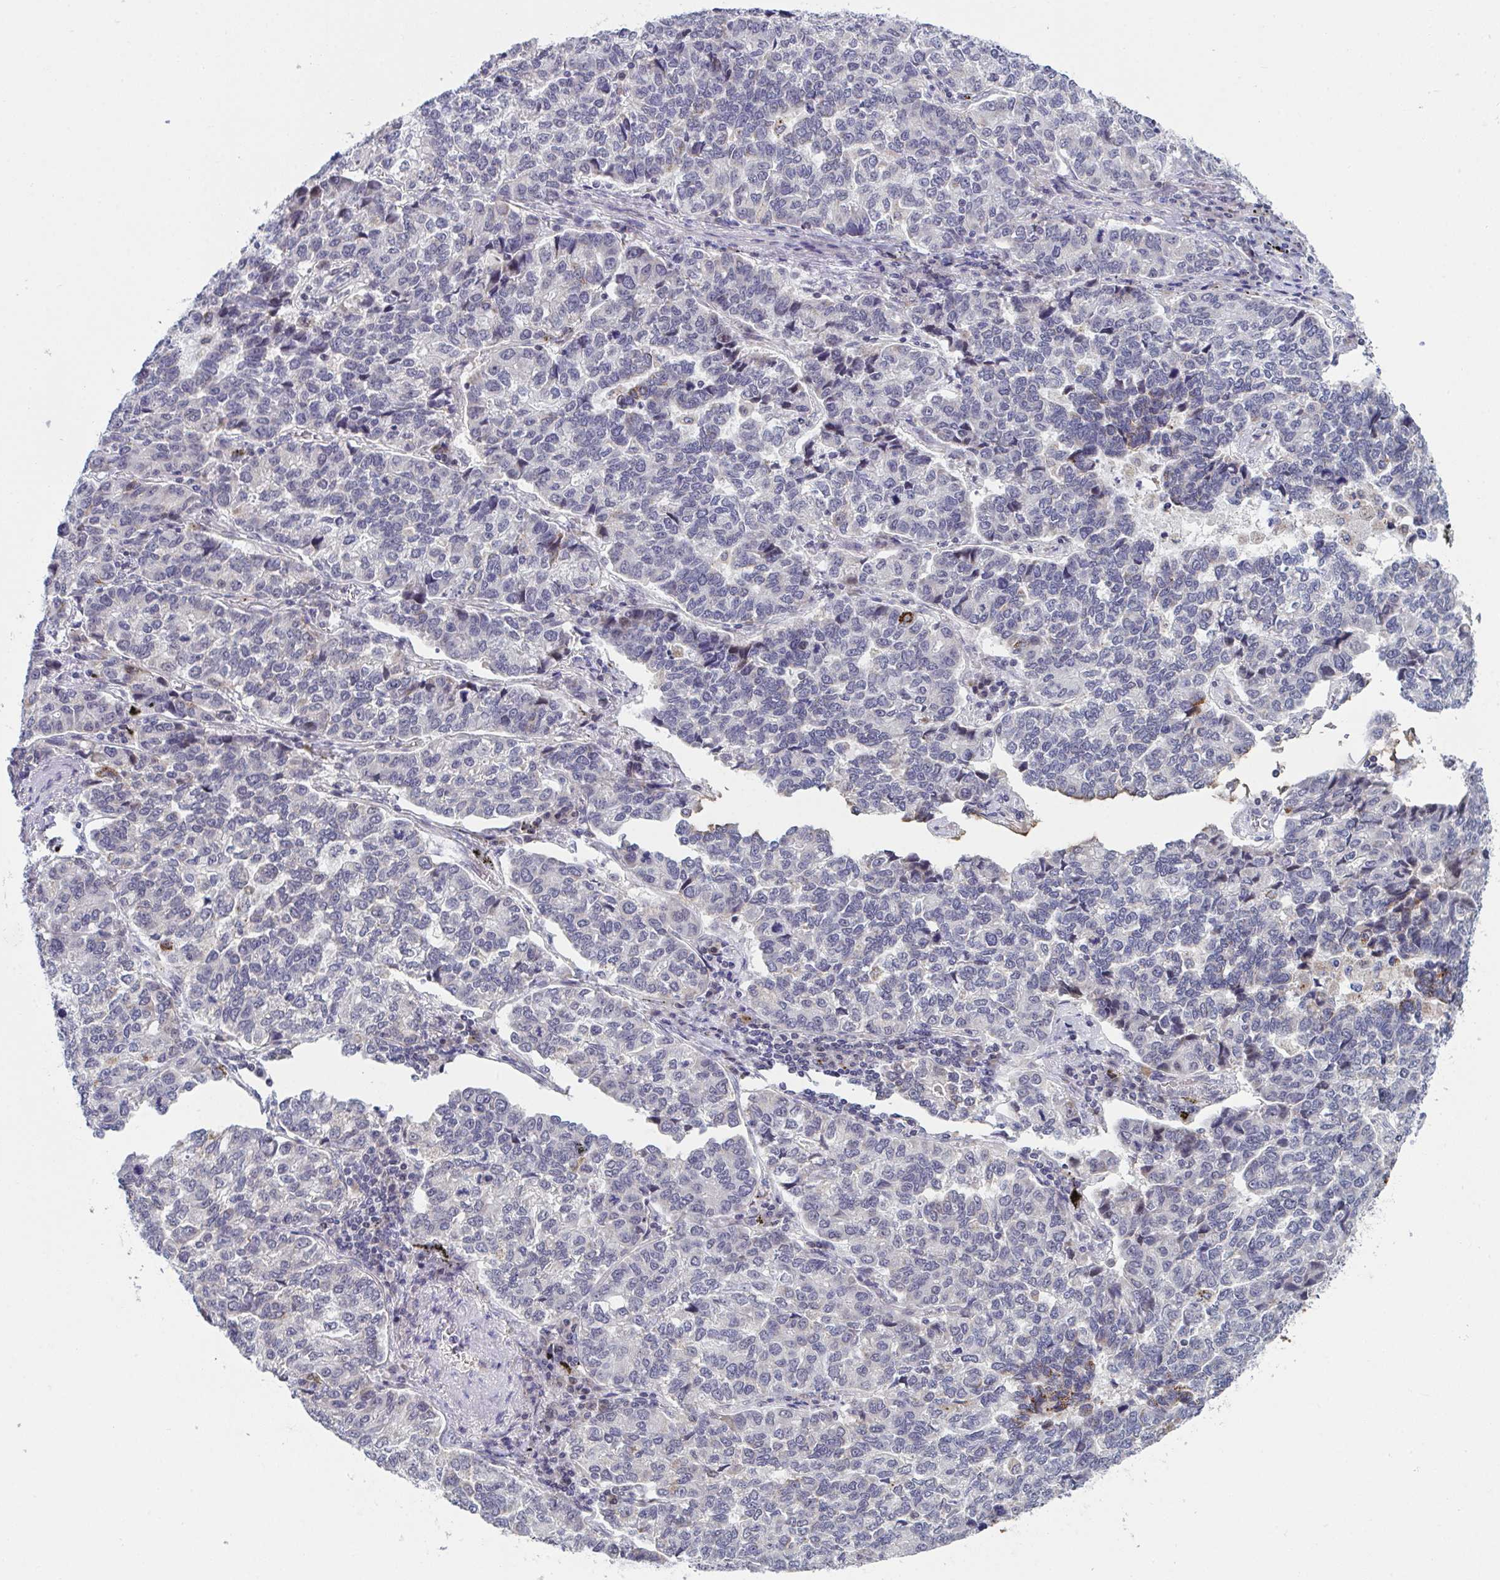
{"staining": {"intensity": "strong", "quantity": "<25%", "location": "cytoplasmic/membranous"}, "tissue": "lung cancer", "cell_type": "Tumor cells", "image_type": "cancer", "snomed": [{"axis": "morphology", "description": "Adenocarcinoma, NOS"}, {"axis": "topography", "description": "Lymph node"}, {"axis": "topography", "description": "Lung"}], "caption": "Immunohistochemical staining of human lung cancer (adenocarcinoma) displays medium levels of strong cytoplasmic/membranous protein positivity in about <25% of tumor cells.", "gene": "VWDE", "patient": {"sex": "male", "age": 66}}